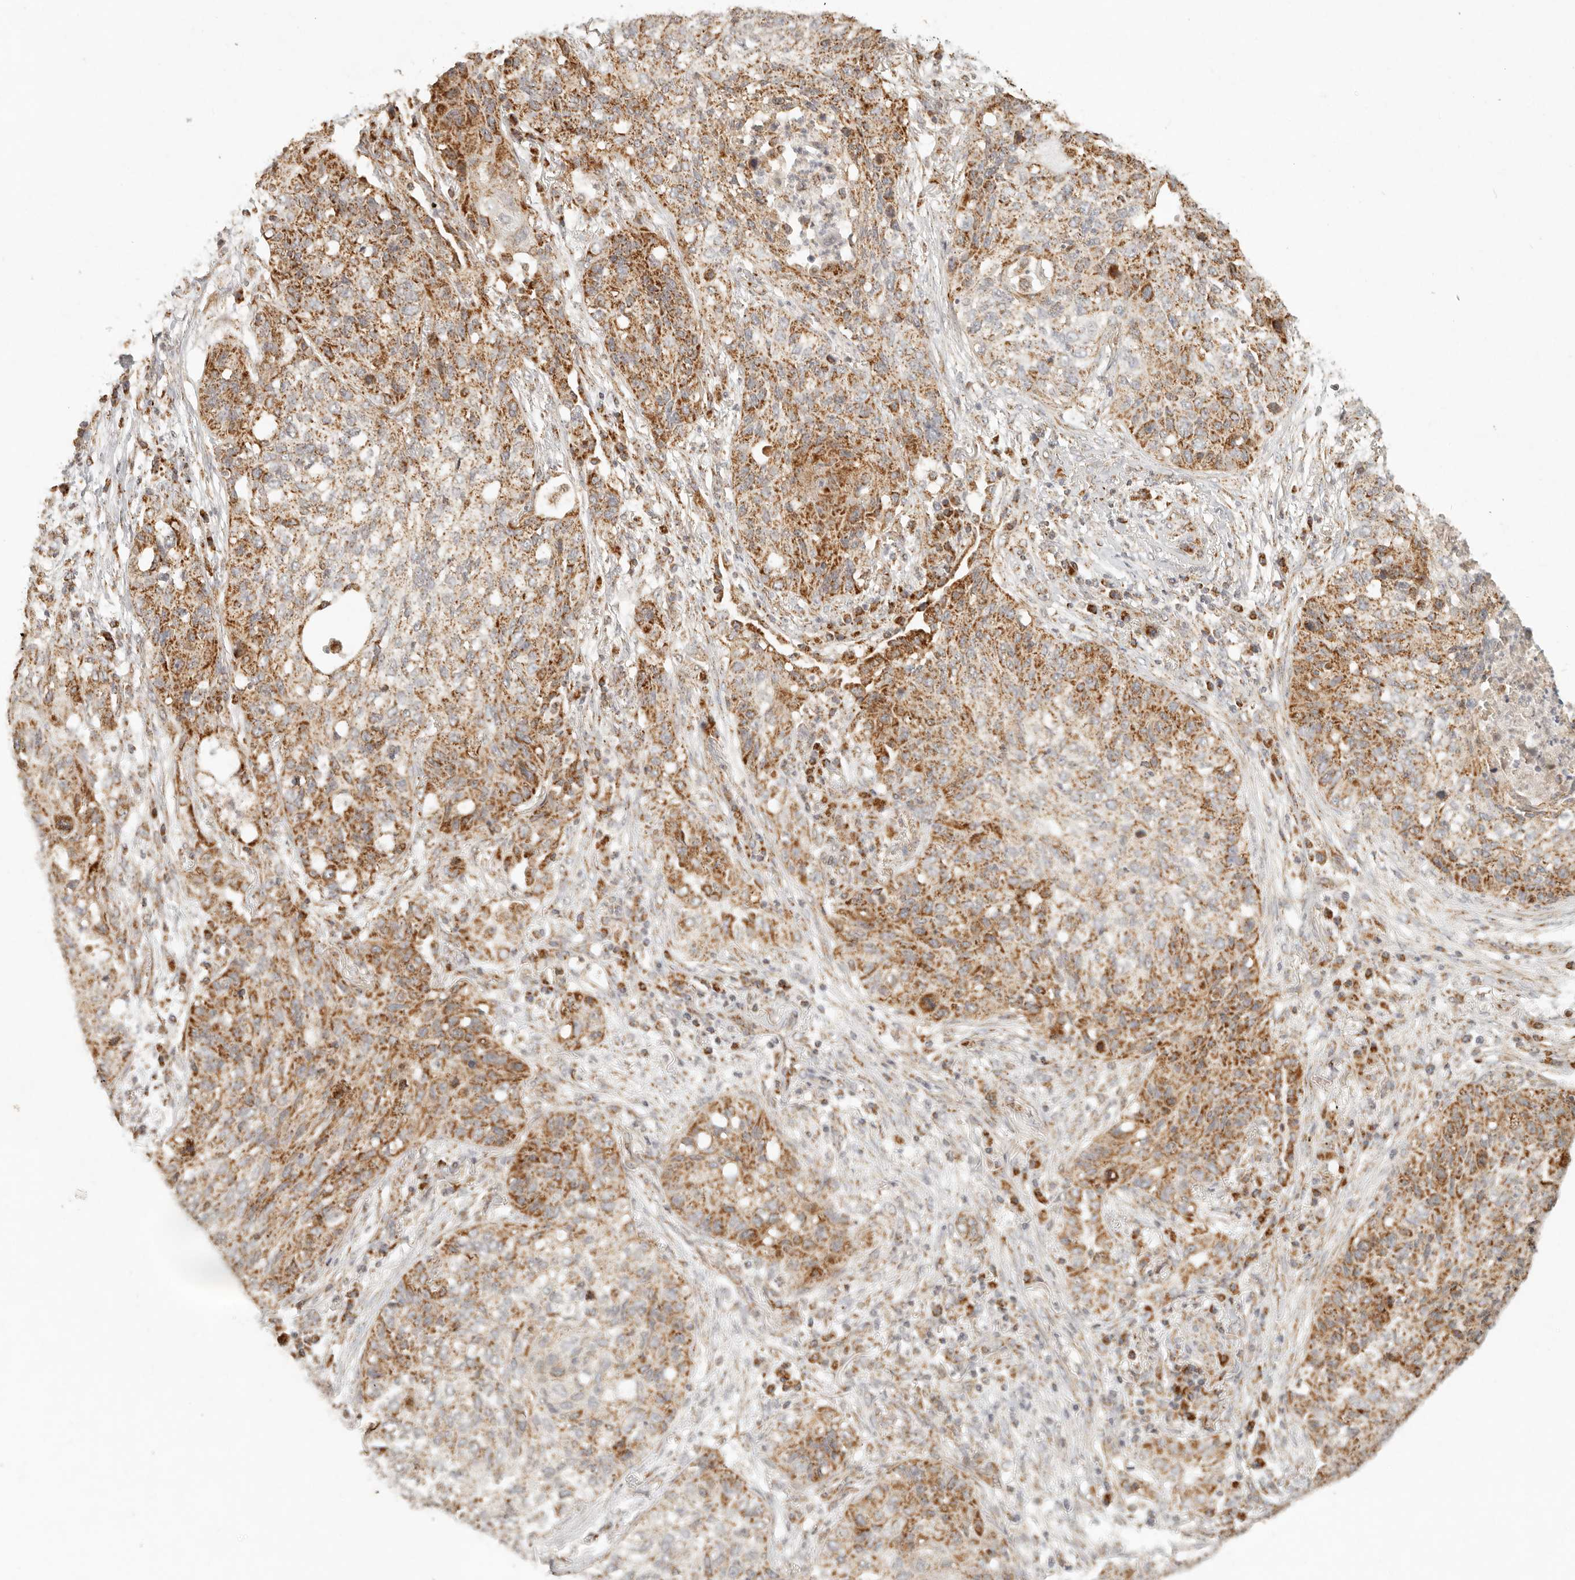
{"staining": {"intensity": "moderate", "quantity": ">75%", "location": "cytoplasmic/membranous"}, "tissue": "lung cancer", "cell_type": "Tumor cells", "image_type": "cancer", "snomed": [{"axis": "morphology", "description": "Squamous cell carcinoma, NOS"}, {"axis": "topography", "description": "Lung"}], "caption": "Lung cancer was stained to show a protein in brown. There is medium levels of moderate cytoplasmic/membranous expression in approximately >75% of tumor cells.", "gene": "MRPL55", "patient": {"sex": "female", "age": 63}}